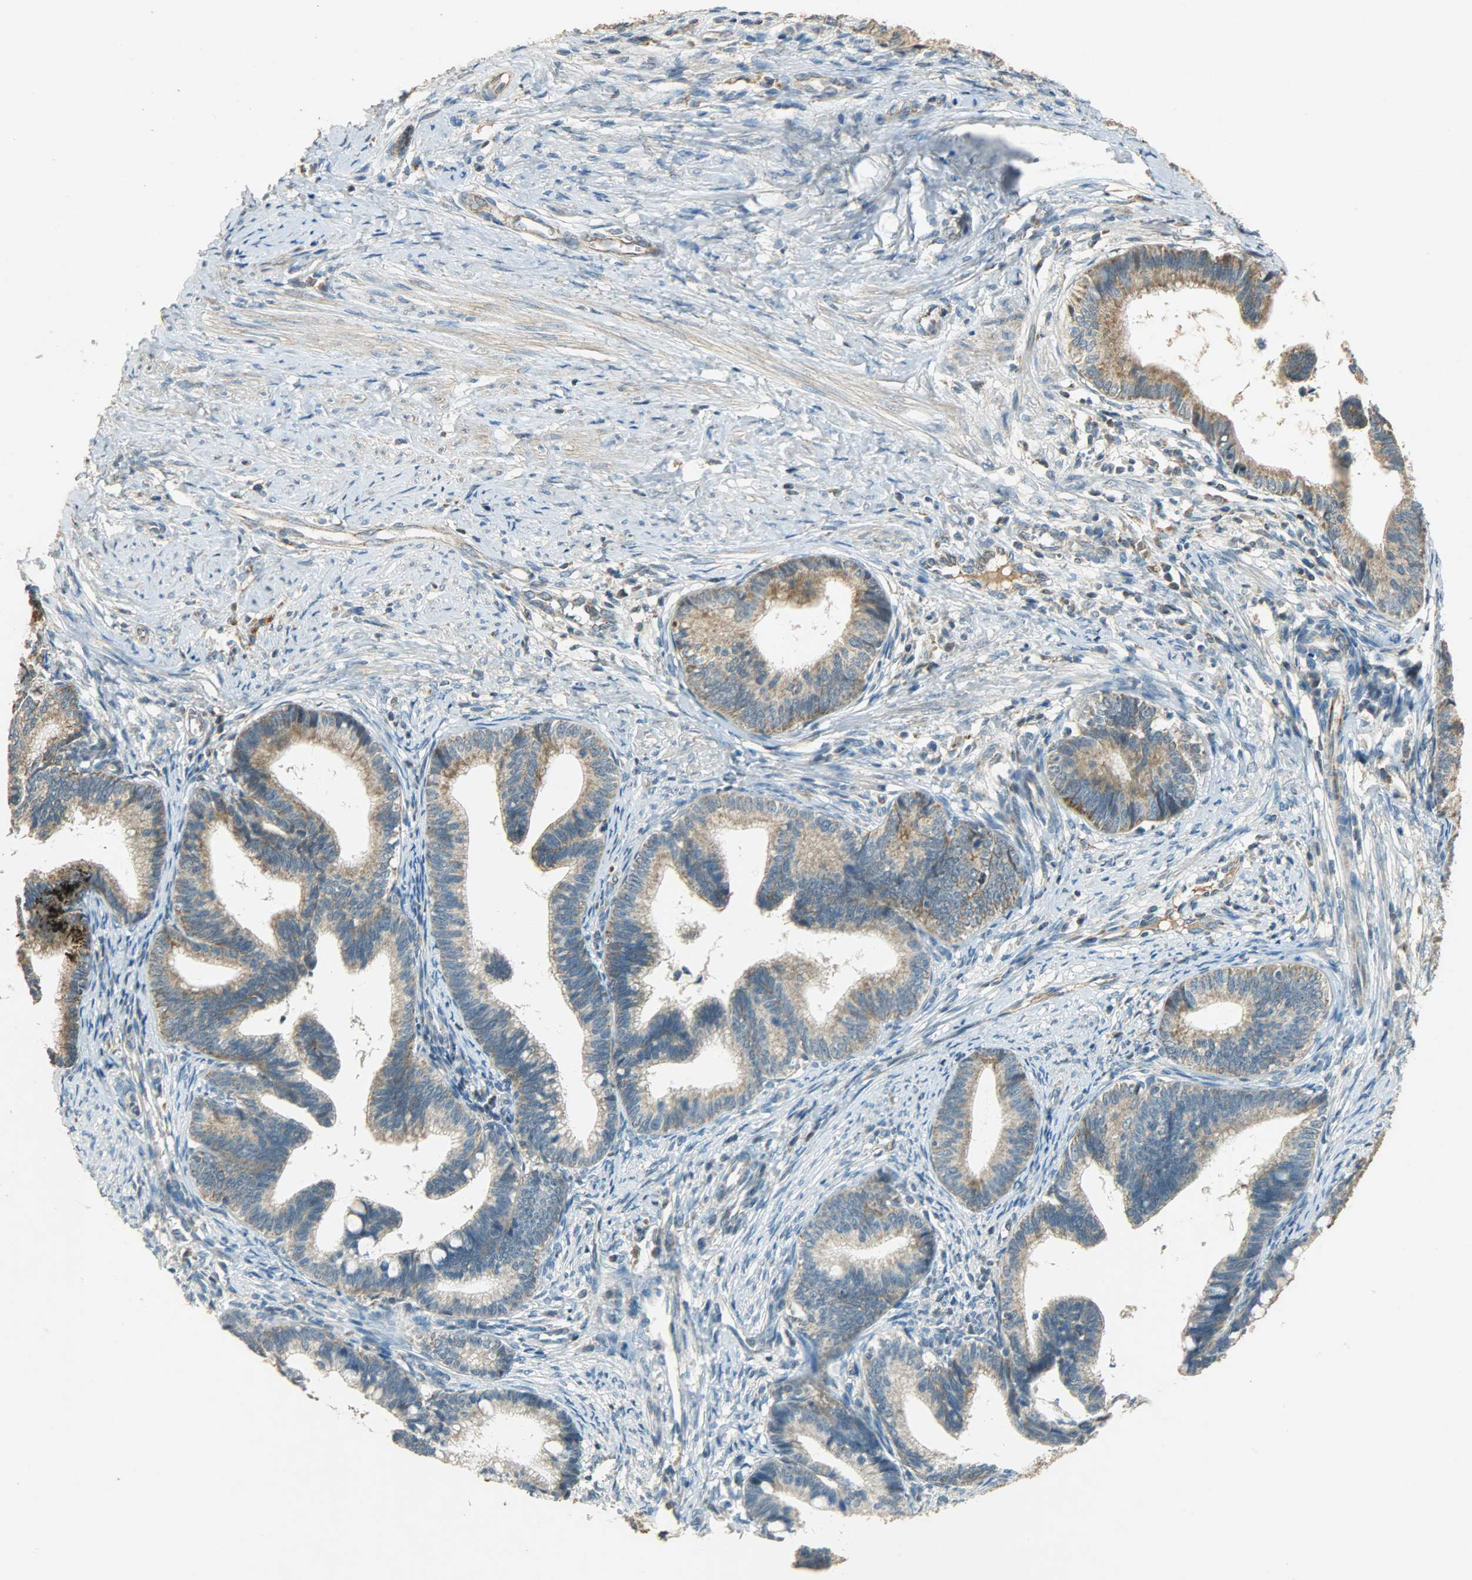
{"staining": {"intensity": "weak", "quantity": ">75%", "location": "cytoplasmic/membranous"}, "tissue": "cervical cancer", "cell_type": "Tumor cells", "image_type": "cancer", "snomed": [{"axis": "morphology", "description": "Adenocarcinoma, NOS"}, {"axis": "topography", "description": "Cervix"}], "caption": "The histopathology image reveals immunohistochemical staining of adenocarcinoma (cervical). There is weak cytoplasmic/membranous staining is appreciated in approximately >75% of tumor cells. Immunohistochemistry stains the protein in brown and the nuclei are stained blue.", "gene": "HDHD5", "patient": {"sex": "female", "age": 36}}